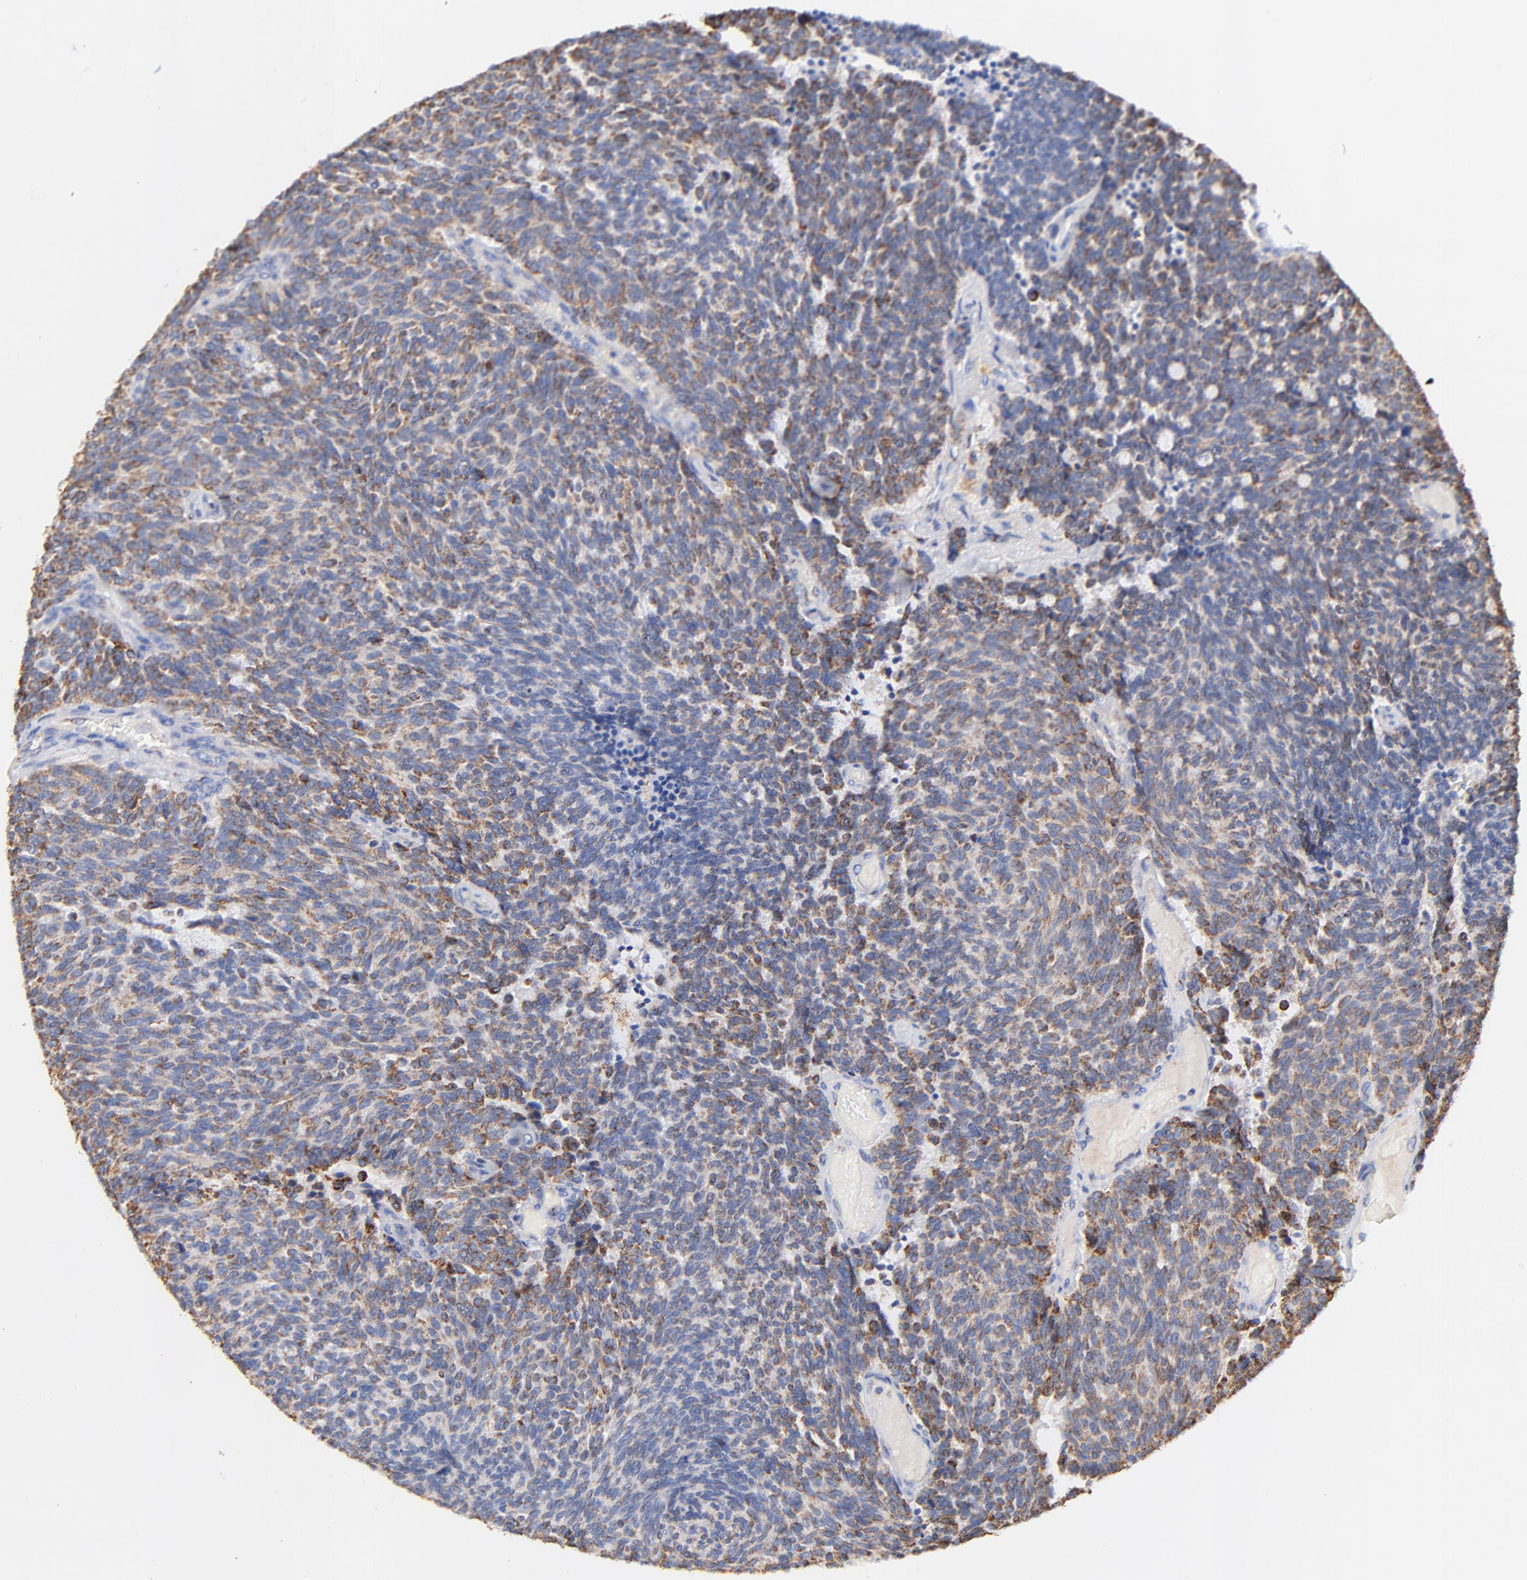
{"staining": {"intensity": "moderate", "quantity": "25%-75%", "location": "cytoplasmic/membranous"}, "tissue": "carcinoid", "cell_type": "Tumor cells", "image_type": "cancer", "snomed": [{"axis": "morphology", "description": "Carcinoid, malignant, NOS"}, {"axis": "topography", "description": "Pancreas"}], "caption": "Immunohistochemical staining of human carcinoid (malignant) demonstrates medium levels of moderate cytoplasmic/membranous protein positivity in about 25%-75% of tumor cells. (DAB (3,3'-diaminobenzidine) IHC, brown staining for protein, blue staining for nuclei).", "gene": "ATP5F1D", "patient": {"sex": "female", "age": 54}}